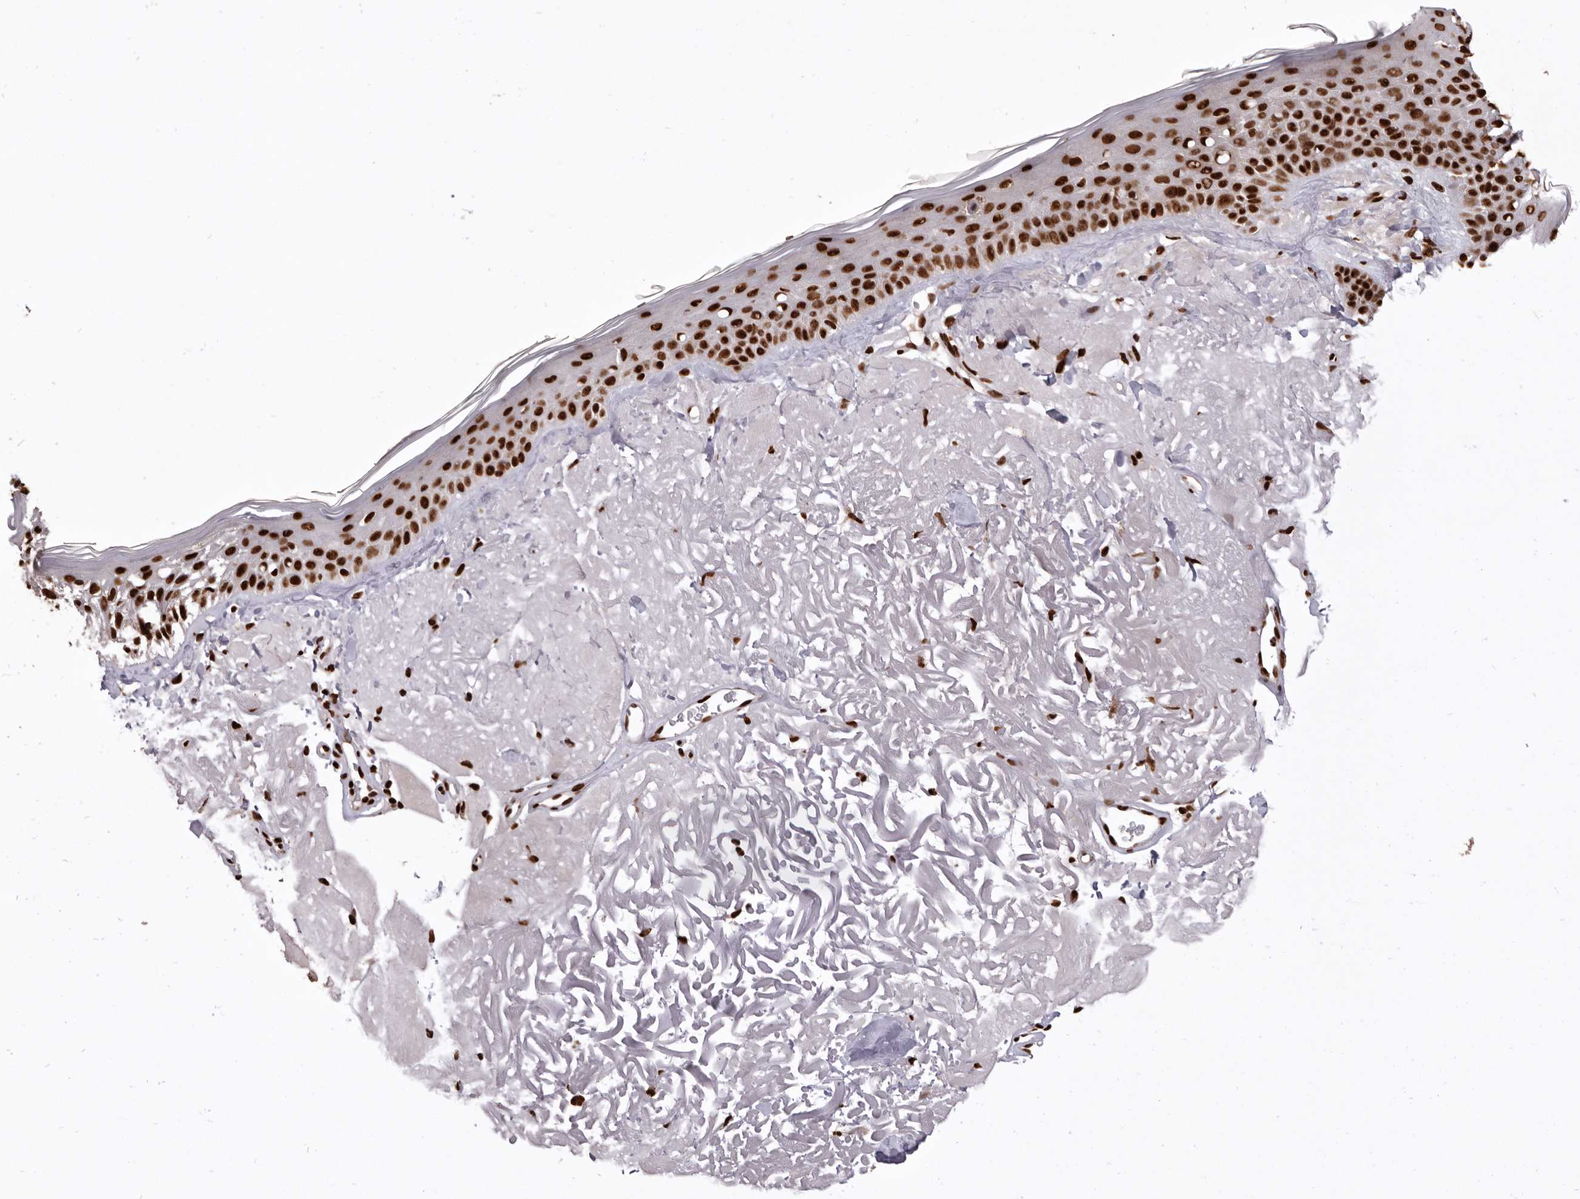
{"staining": {"intensity": "strong", "quantity": ">75%", "location": "nuclear"}, "tissue": "skin", "cell_type": "Fibroblasts", "image_type": "normal", "snomed": [{"axis": "morphology", "description": "Normal tissue, NOS"}, {"axis": "topography", "description": "Skin"}, {"axis": "topography", "description": "Skeletal muscle"}], "caption": "The image exhibits a brown stain indicating the presence of a protein in the nuclear of fibroblasts in skin.", "gene": "CHTOP", "patient": {"sex": "male", "age": 83}}